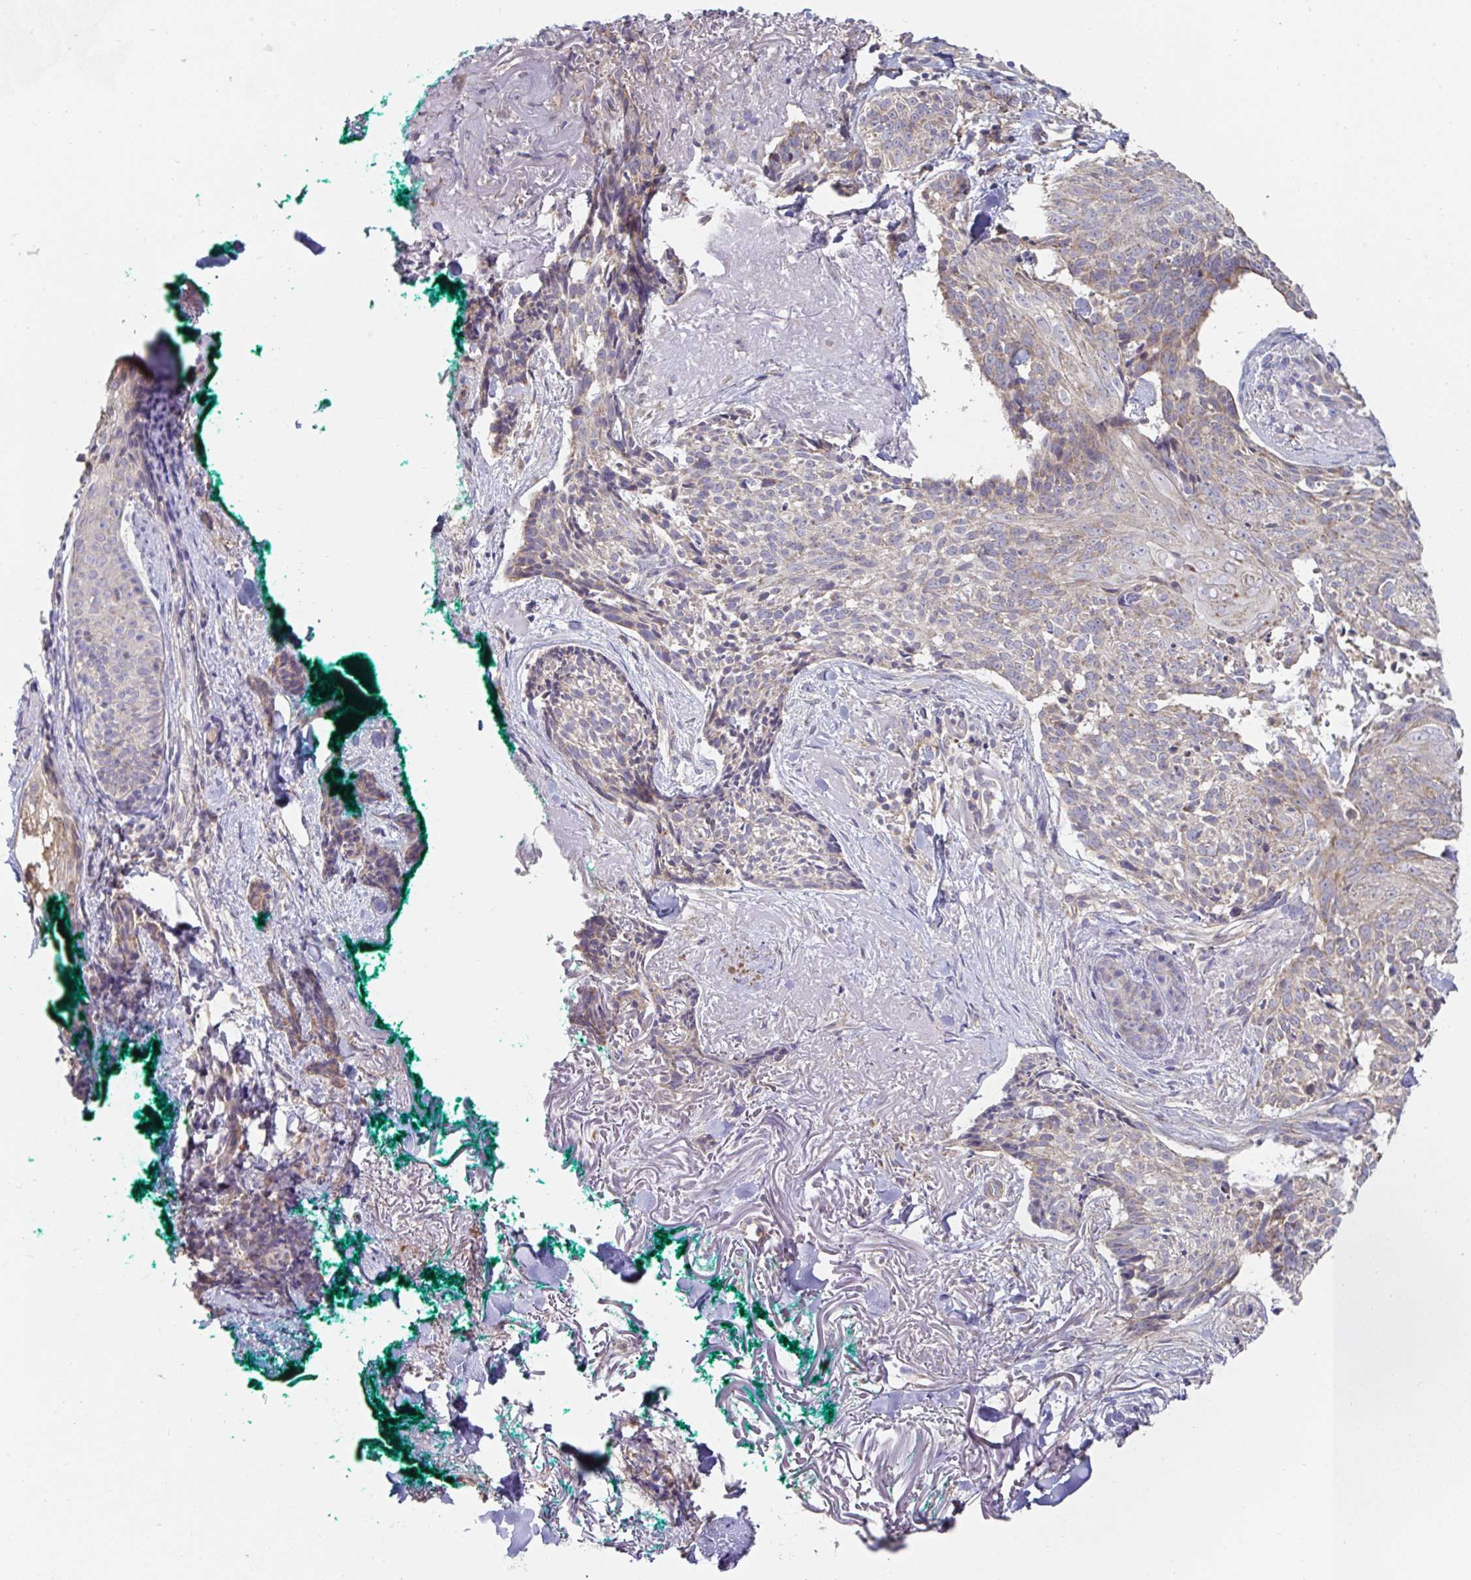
{"staining": {"intensity": "weak", "quantity": "25%-75%", "location": "cytoplasmic/membranous"}, "tissue": "skin cancer", "cell_type": "Tumor cells", "image_type": "cancer", "snomed": [{"axis": "morphology", "description": "Basal cell carcinoma"}, {"axis": "topography", "description": "Skin"}, {"axis": "topography", "description": "Skin of face"}], "caption": "A brown stain highlights weak cytoplasmic/membranous expression of a protein in skin cancer (basal cell carcinoma) tumor cells.", "gene": "DZANK1", "patient": {"sex": "female", "age": 95}}